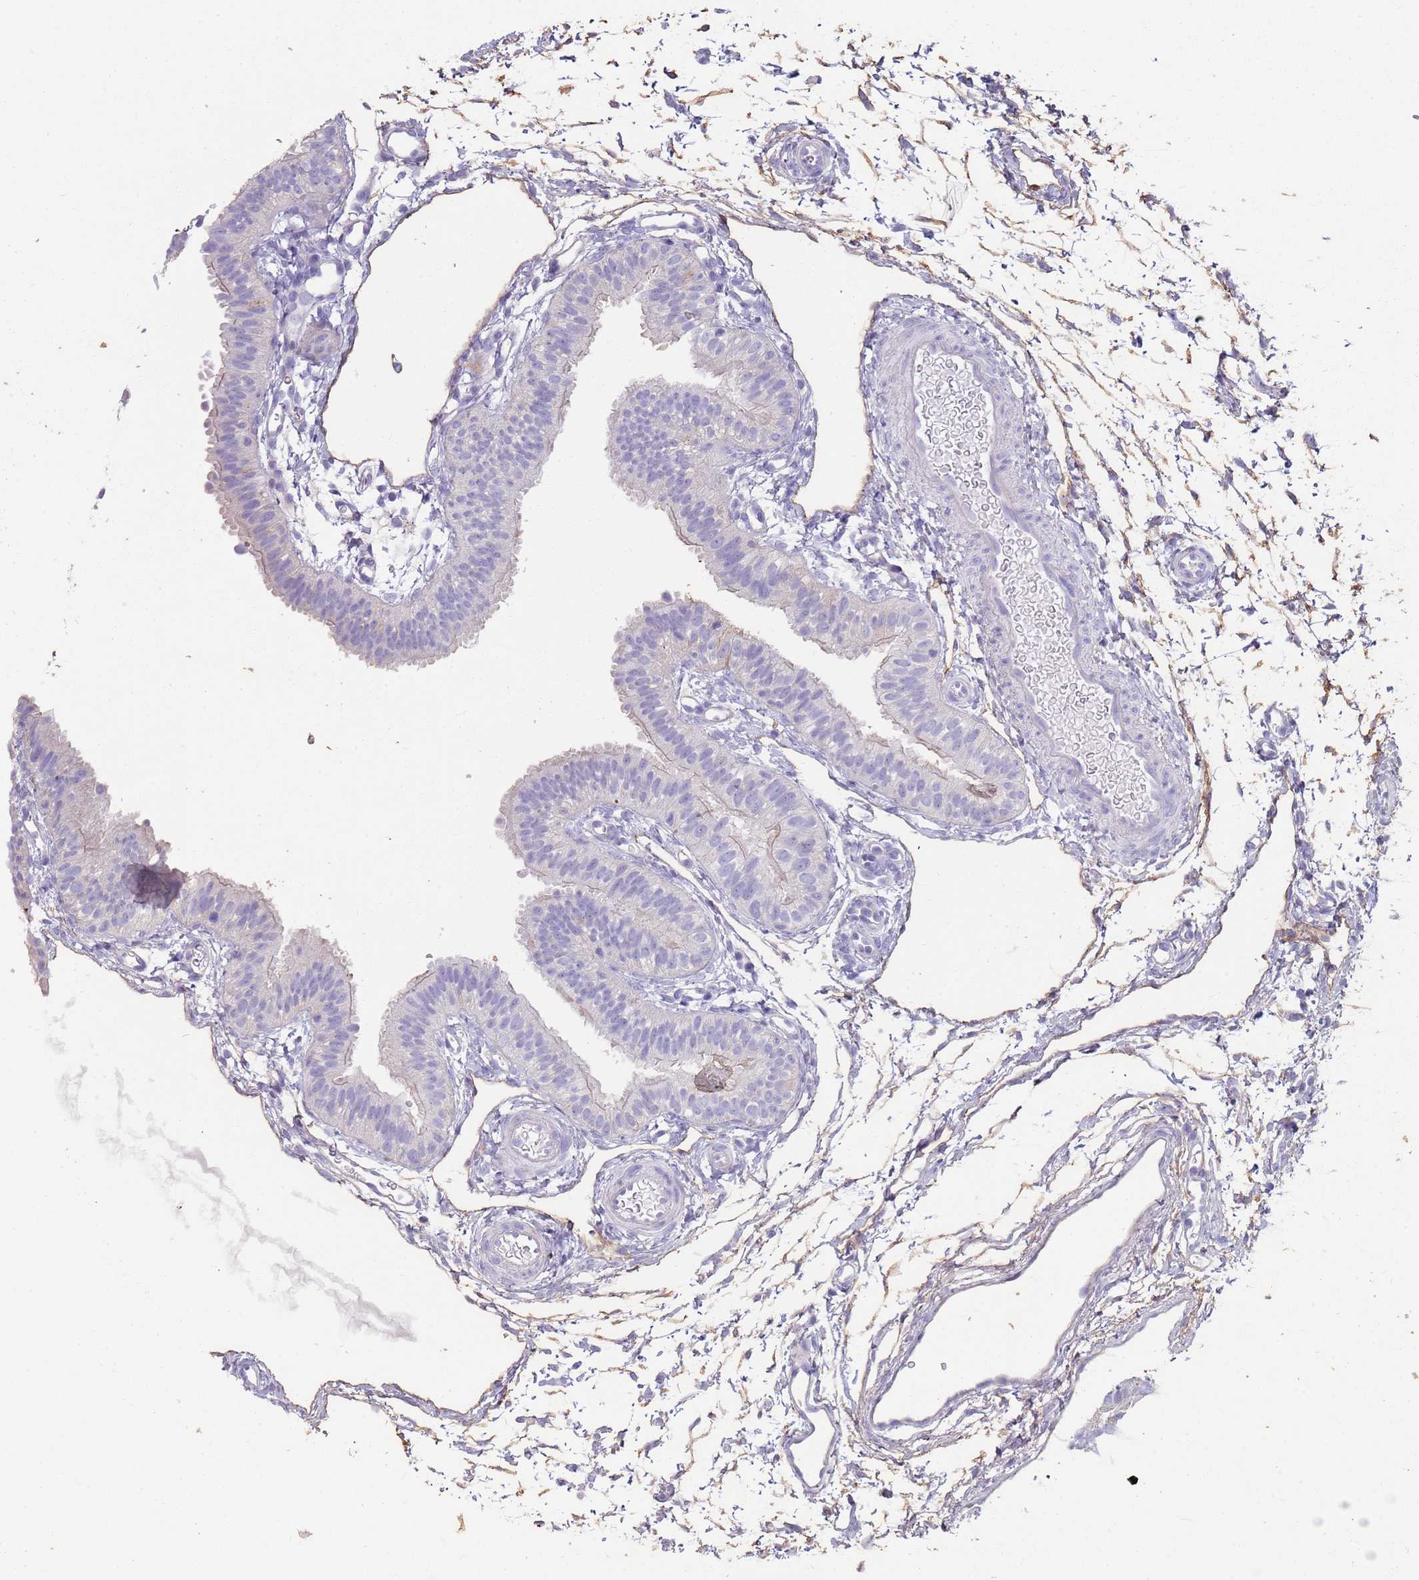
{"staining": {"intensity": "negative", "quantity": "none", "location": "none"}, "tissue": "fallopian tube", "cell_type": "Glandular cells", "image_type": "normal", "snomed": [{"axis": "morphology", "description": "Normal tissue, NOS"}, {"axis": "topography", "description": "Fallopian tube"}], "caption": "Immunohistochemistry (IHC) image of unremarkable fallopian tube: fallopian tube stained with DAB demonstrates no significant protein expression in glandular cells. Nuclei are stained in blue.", "gene": "ENSG00000271254", "patient": {"sex": "female", "age": 35}}